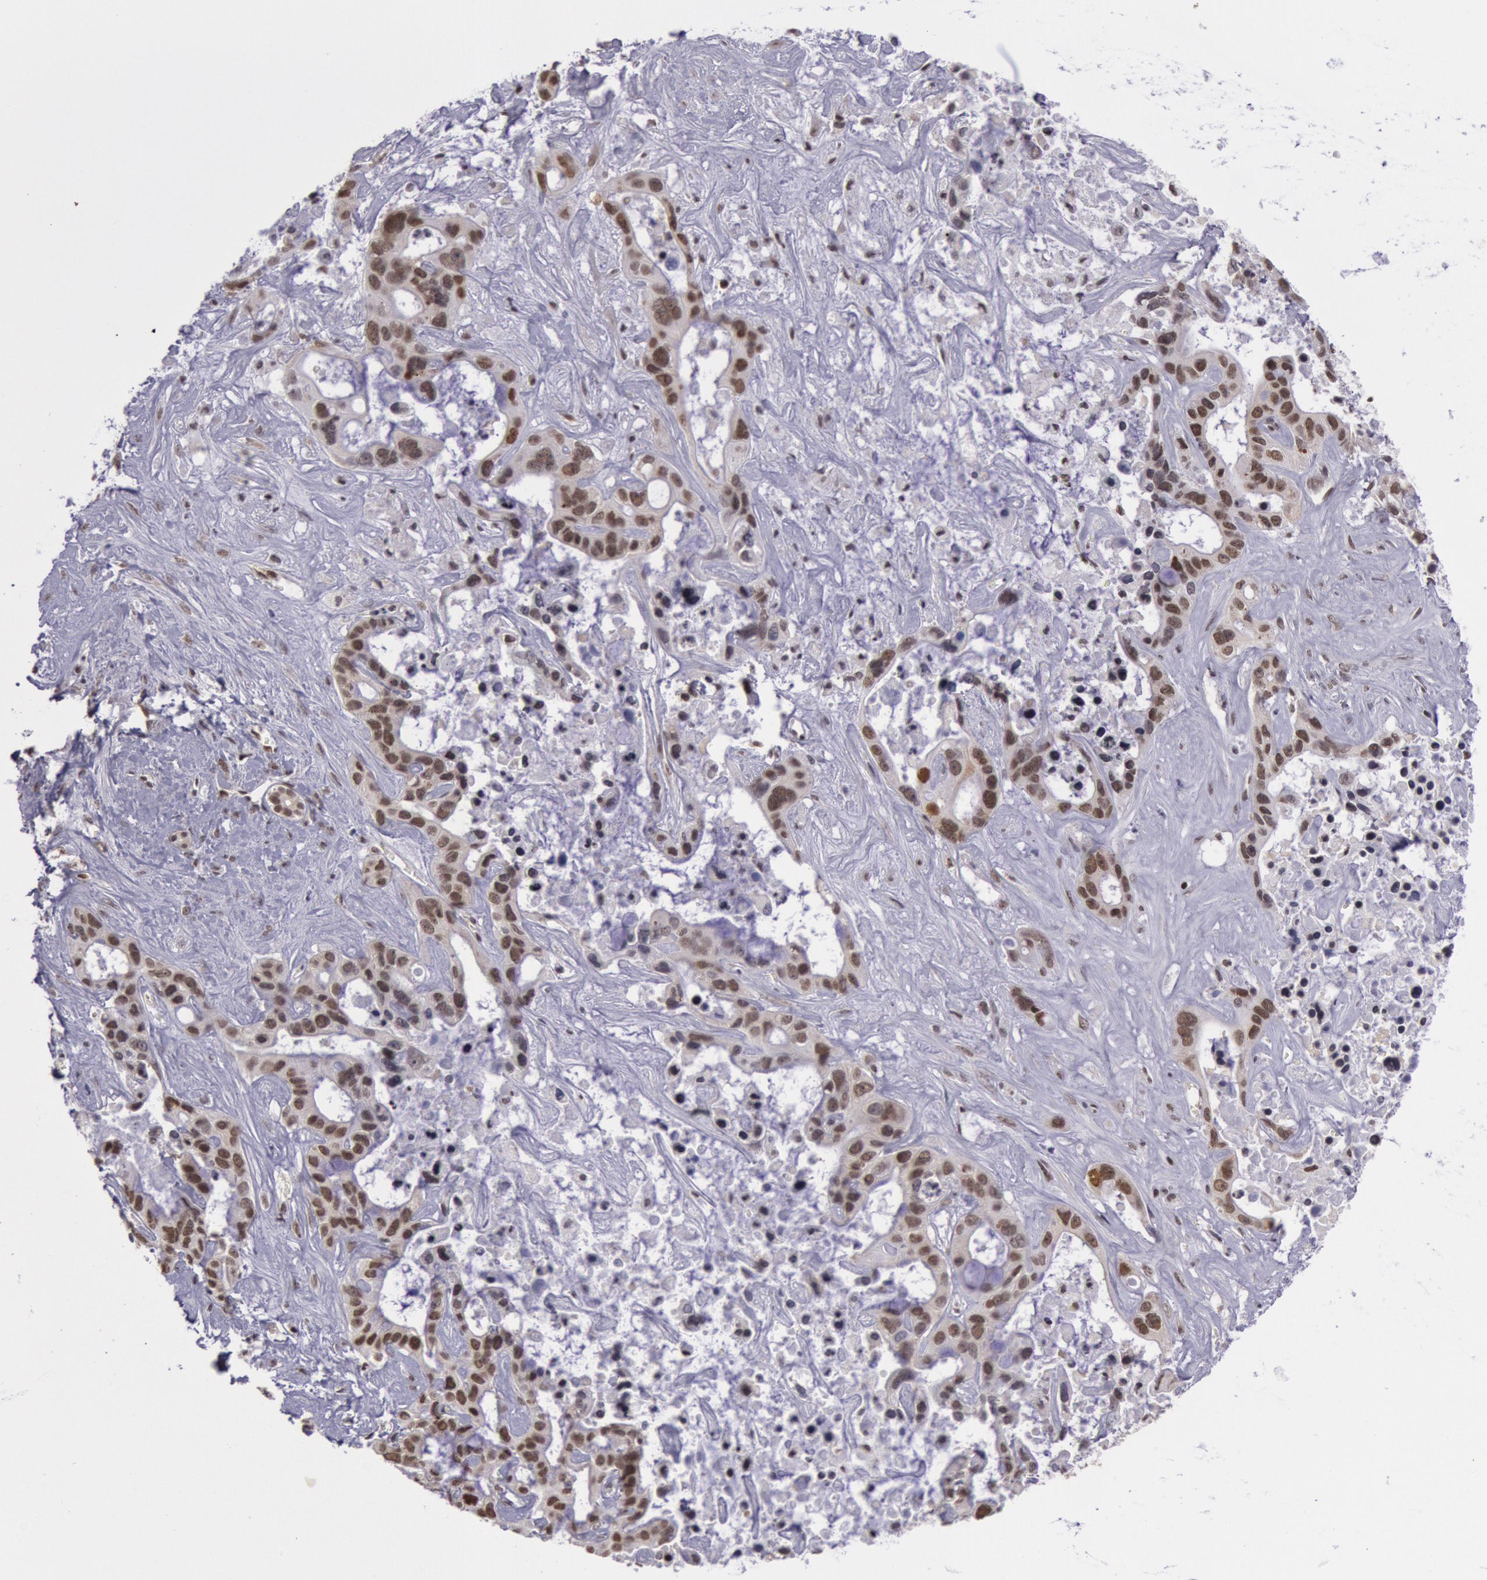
{"staining": {"intensity": "strong", "quantity": ">75%", "location": "nuclear"}, "tissue": "liver cancer", "cell_type": "Tumor cells", "image_type": "cancer", "snomed": [{"axis": "morphology", "description": "Cholangiocarcinoma"}, {"axis": "topography", "description": "Liver"}], "caption": "The photomicrograph shows staining of cholangiocarcinoma (liver), revealing strong nuclear protein positivity (brown color) within tumor cells. (DAB (3,3'-diaminobenzidine) = brown stain, brightfield microscopy at high magnification).", "gene": "NKAP", "patient": {"sex": "female", "age": 65}}